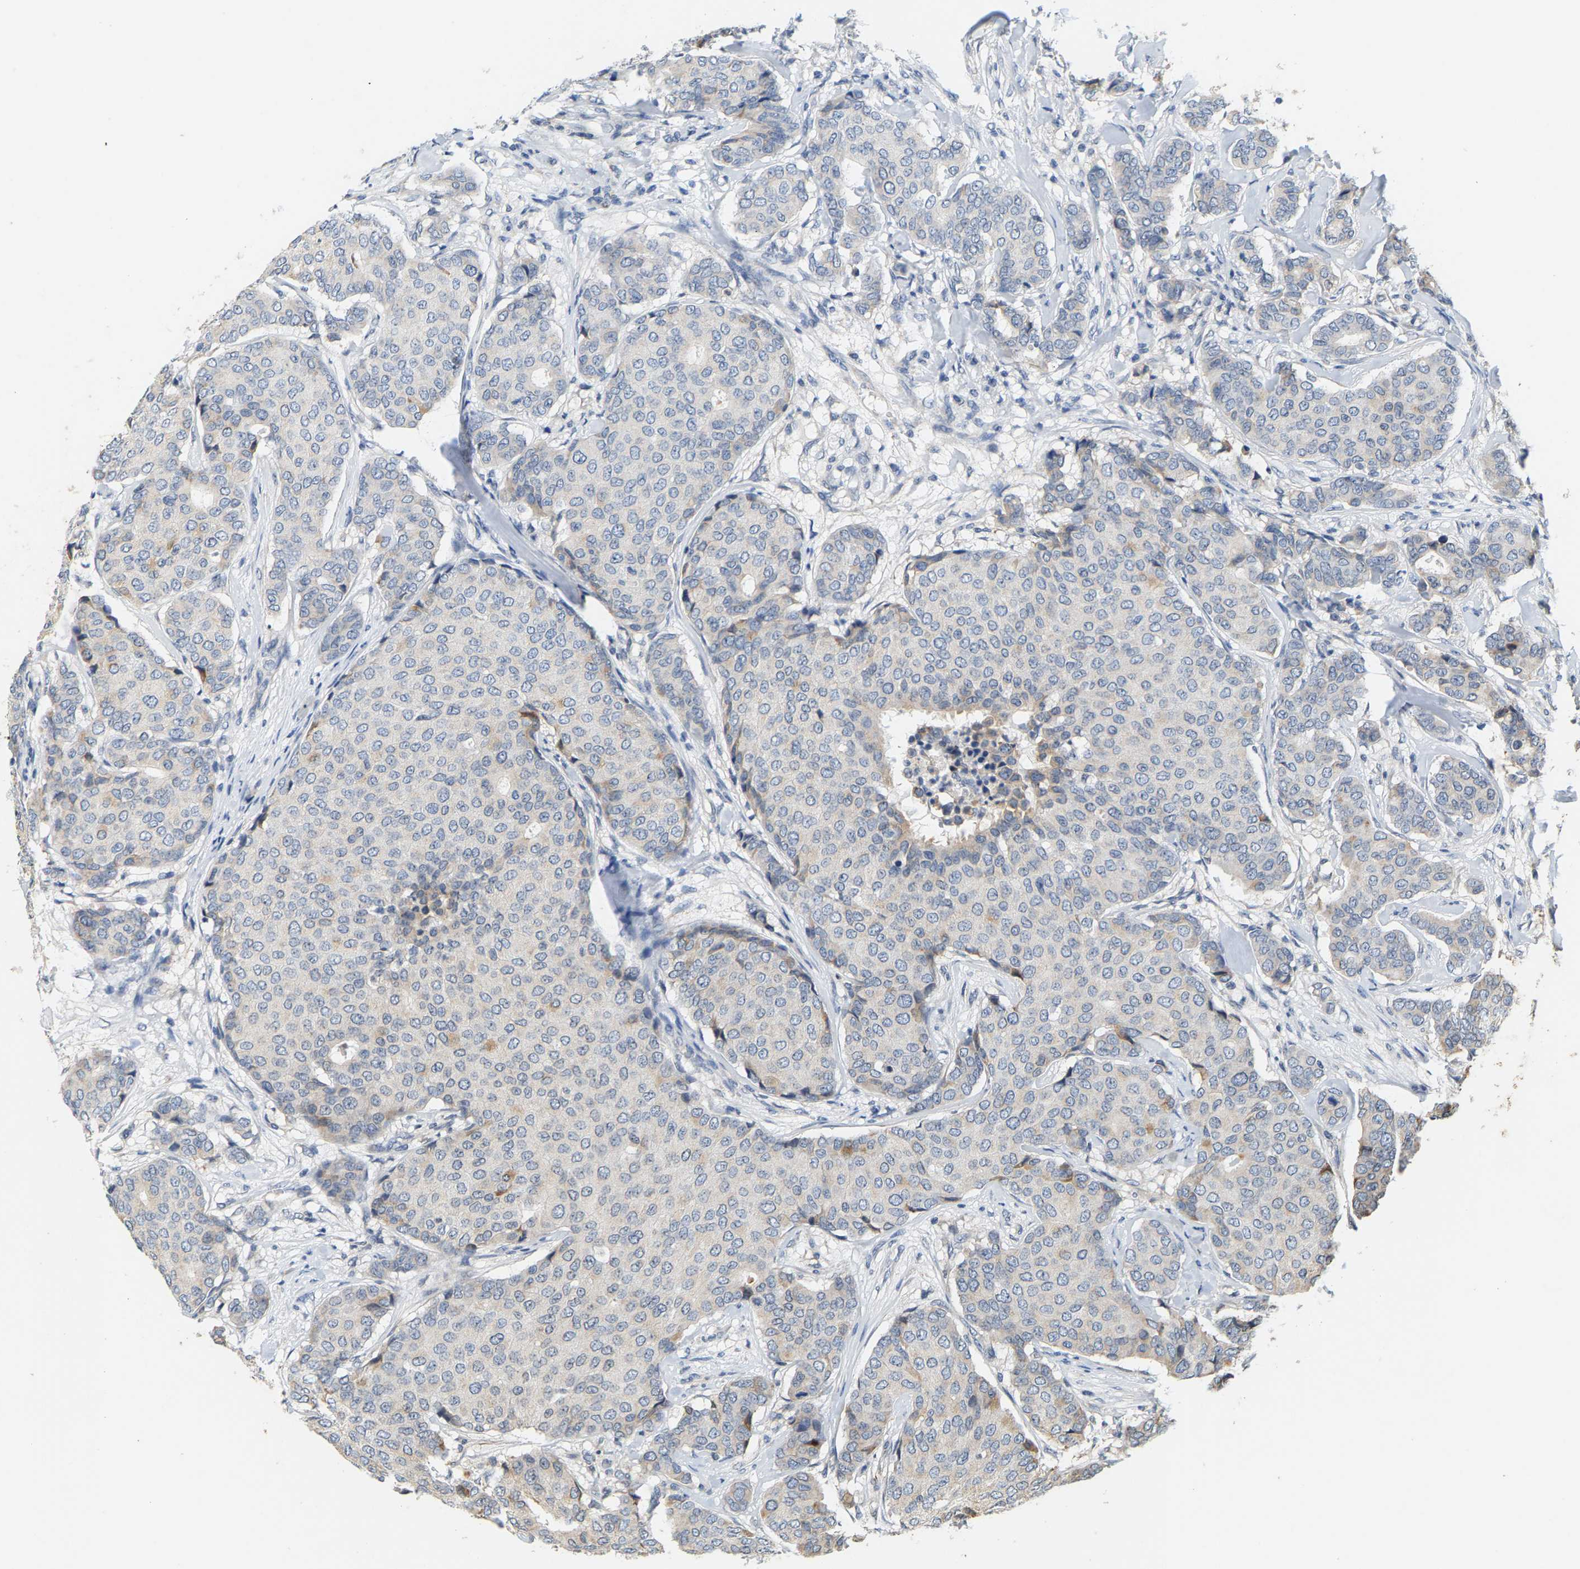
{"staining": {"intensity": "weak", "quantity": "<25%", "location": "cytoplasmic/membranous"}, "tissue": "breast cancer", "cell_type": "Tumor cells", "image_type": "cancer", "snomed": [{"axis": "morphology", "description": "Duct carcinoma"}, {"axis": "topography", "description": "Breast"}], "caption": "Immunohistochemistry (IHC) image of breast intraductal carcinoma stained for a protein (brown), which reveals no positivity in tumor cells.", "gene": "CIDEC", "patient": {"sex": "female", "age": 75}}